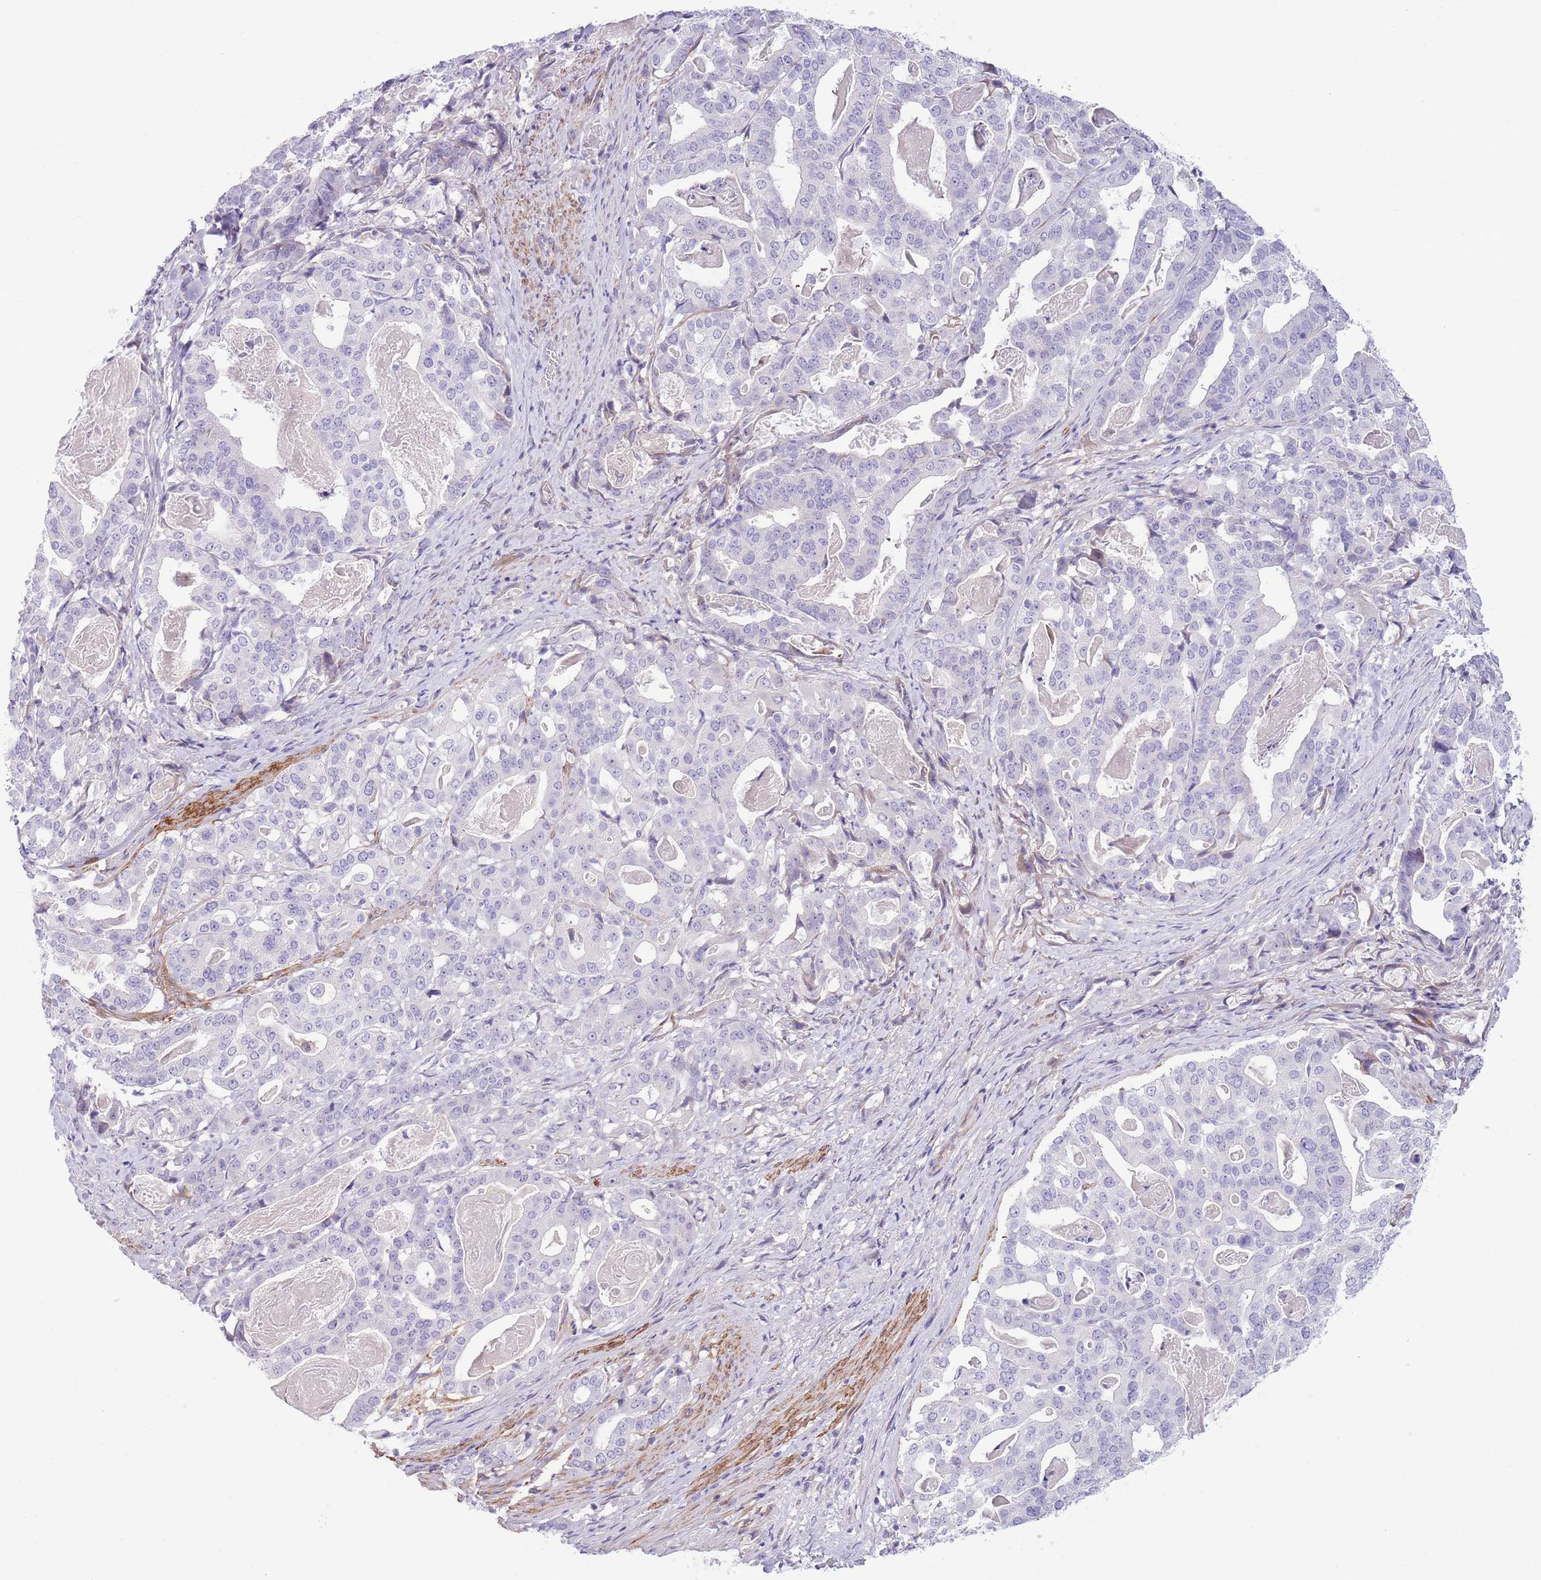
{"staining": {"intensity": "negative", "quantity": "none", "location": "none"}, "tissue": "stomach cancer", "cell_type": "Tumor cells", "image_type": "cancer", "snomed": [{"axis": "morphology", "description": "Adenocarcinoma, NOS"}, {"axis": "topography", "description": "Stomach"}], "caption": "High power microscopy histopathology image of an immunohistochemistry photomicrograph of stomach adenocarcinoma, revealing no significant expression in tumor cells.", "gene": "ZC4H2", "patient": {"sex": "male", "age": 48}}